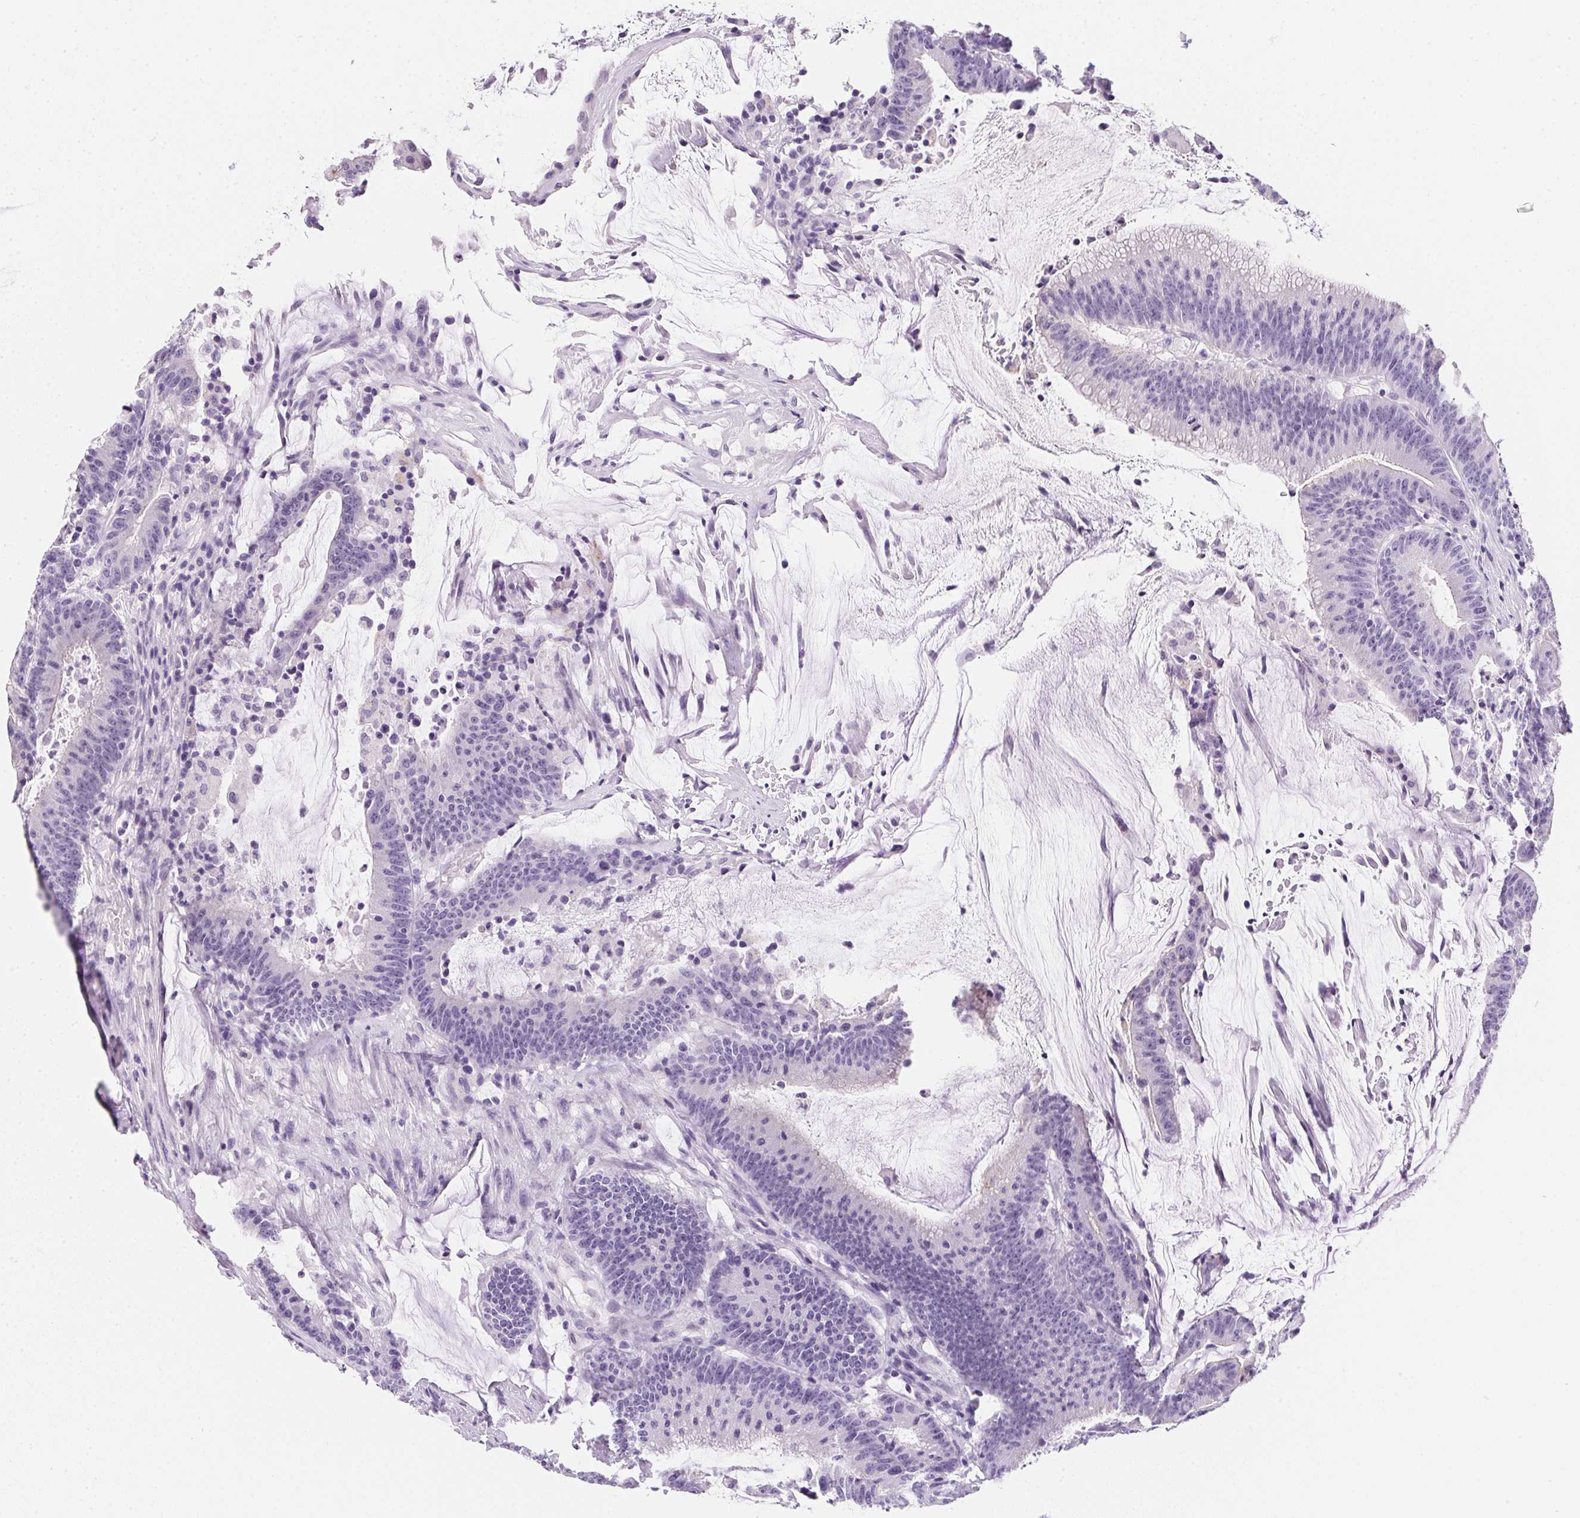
{"staining": {"intensity": "negative", "quantity": "none", "location": "none"}, "tissue": "colorectal cancer", "cell_type": "Tumor cells", "image_type": "cancer", "snomed": [{"axis": "morphology", "description": "Adenocarcinoma, NOS"}, {"axis": "topography", "description": "Colon"}], "caption": "This micrograph is of adenocarcinoma (colorectal) stained with immunohistochemistry (IHC) to label a protein in brown with the nuclei are counter-stained blue. There is no positivity in tumor cells.", "gene": "AQP5", "patient": {"sex": "female", "age": 78}}